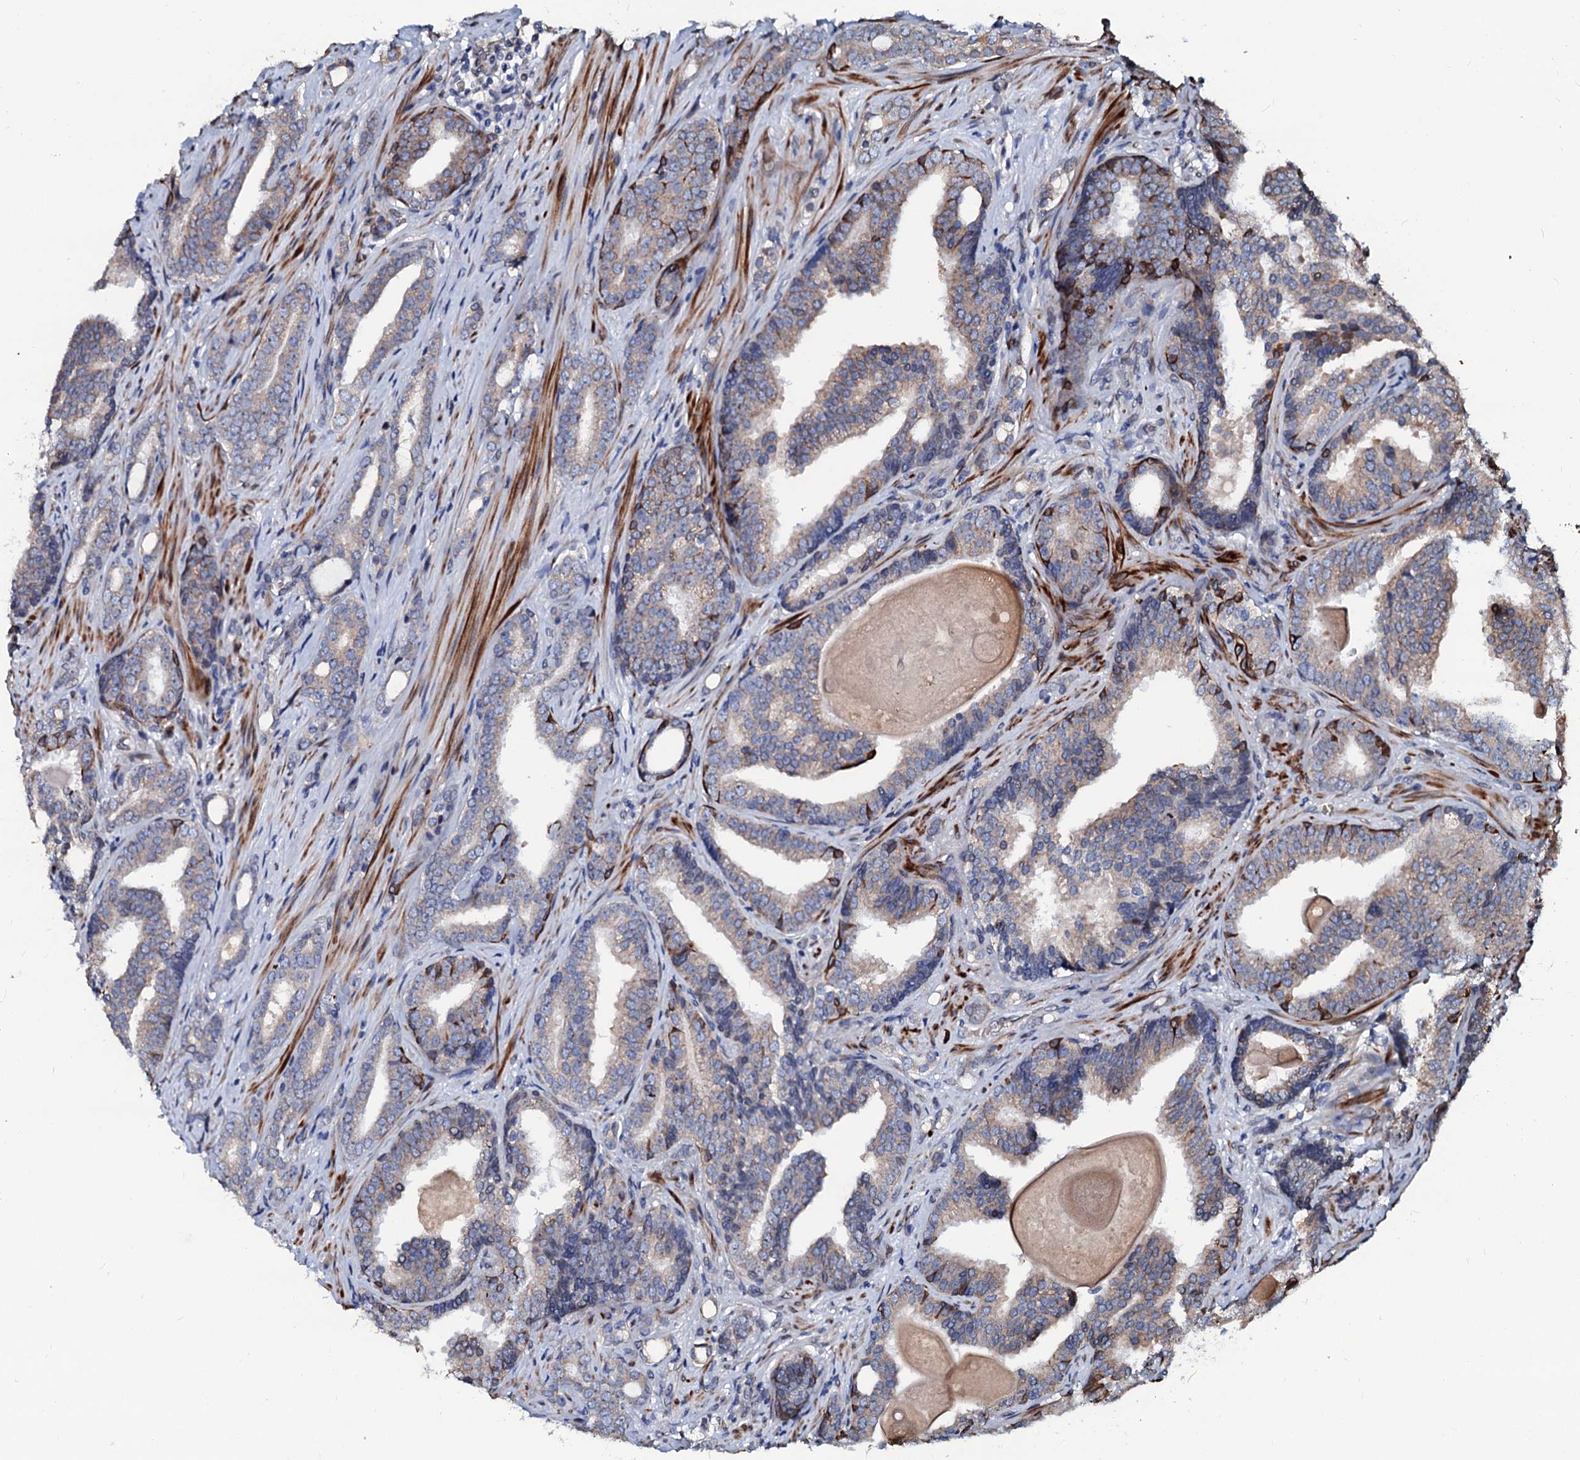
{"staining": {"intensity": "weak", "quantity": ">75%", "location": "cytoplasmic/membranous"}, "tissue": "prostate cancer", "cell_type": "Tumor cells", "image_type": "cancer", "snomed": [{"axis": "morphology", "description": "Adenocarcinoma, High grade"}, {"axis": "topography", "description": "Prostate"}], "caption": "Protein analysis of high-grade adenocarcinoma (prostate) tissue exhibits weak cytoplasmic/membranous staining in about >75% of tumor cells.", "gene": "NRP2", "patient": {"sex": "male", "age": 63}}